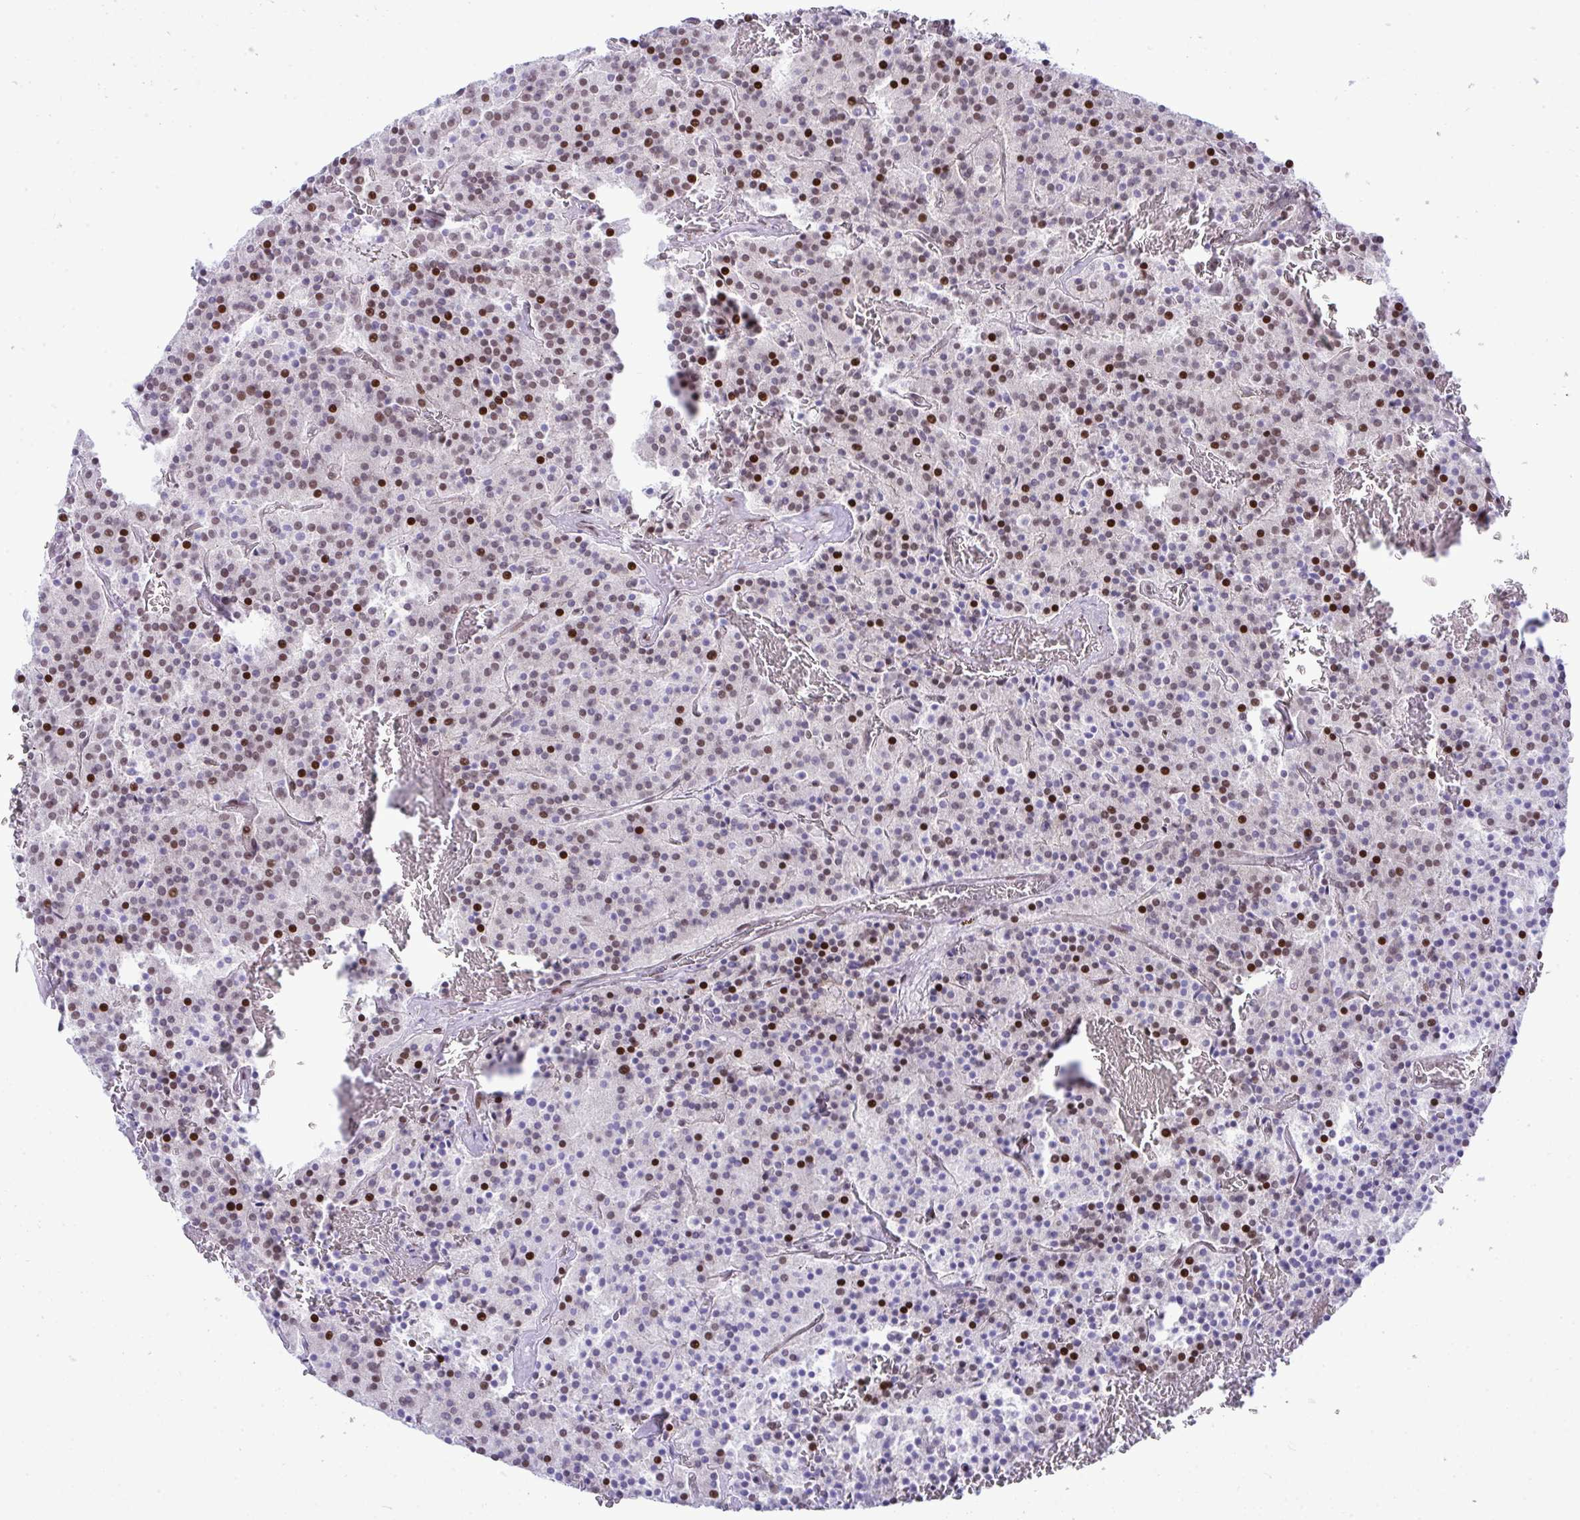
{"staining": {"intensity": "strong", "quantity": "<25%", "location": "nuclear"}, "tissue": "carcinoid", "cell_type": "Tumor cells", "image_type": "cancer", "snomed": [{"axis": "morphology", "description": "Carcinoid, malignant, NOS"}, {"axis": "topography", "description": "Lung"}], "caption": "IHC histopathology image of neoplastic tissue: carcinoid (malignant) stained using immunohistochemistry (IHC) exhibits medium levels of strong protein expression localized specifically in the nuclear of tumor cells, appearing as a nuclear brown color.", "gene": "ZFHX3", "patient": {"sex": "male", "age": 70}}